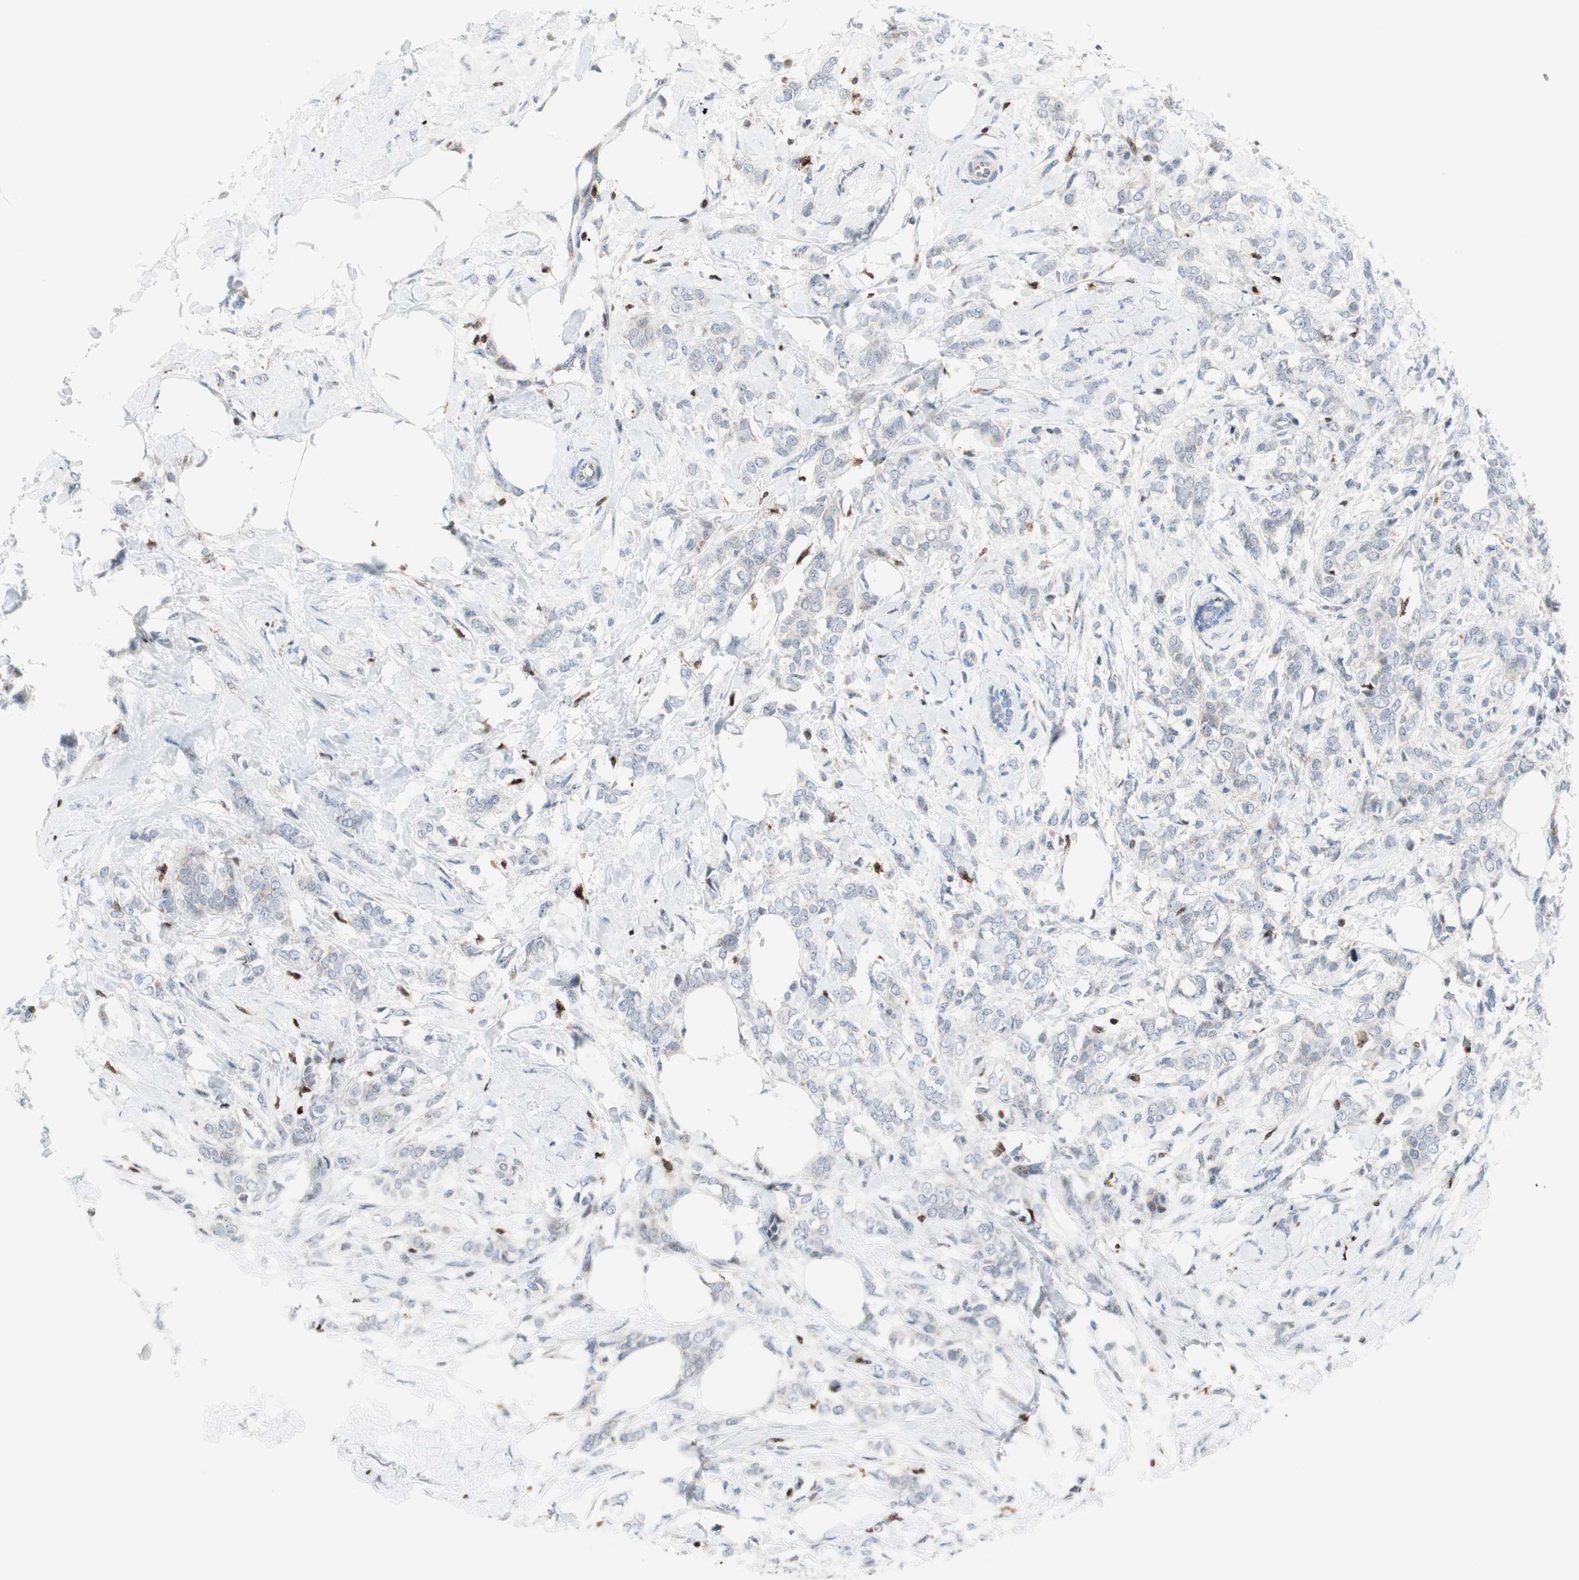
{"staining": {"intensity": "negative", "quantity": "none", "location": "none"}, "tissue": "breast cancer", "cell_type": "Tumor cells", "image_type": "cancer", "snomed": [{"axis": "morphology", "description": "Lobular carcinoma, in situ"}, {"axis": "morphology", "description": "Lobular carcinoma"}, {"axis": "topography", "description": "Breast"}], "caption": "Tumor cells are negative for protein expression in human breast lobular carcinoma.", "gene": "RGS10", "patient": {"sex": "female", "age": 41}}